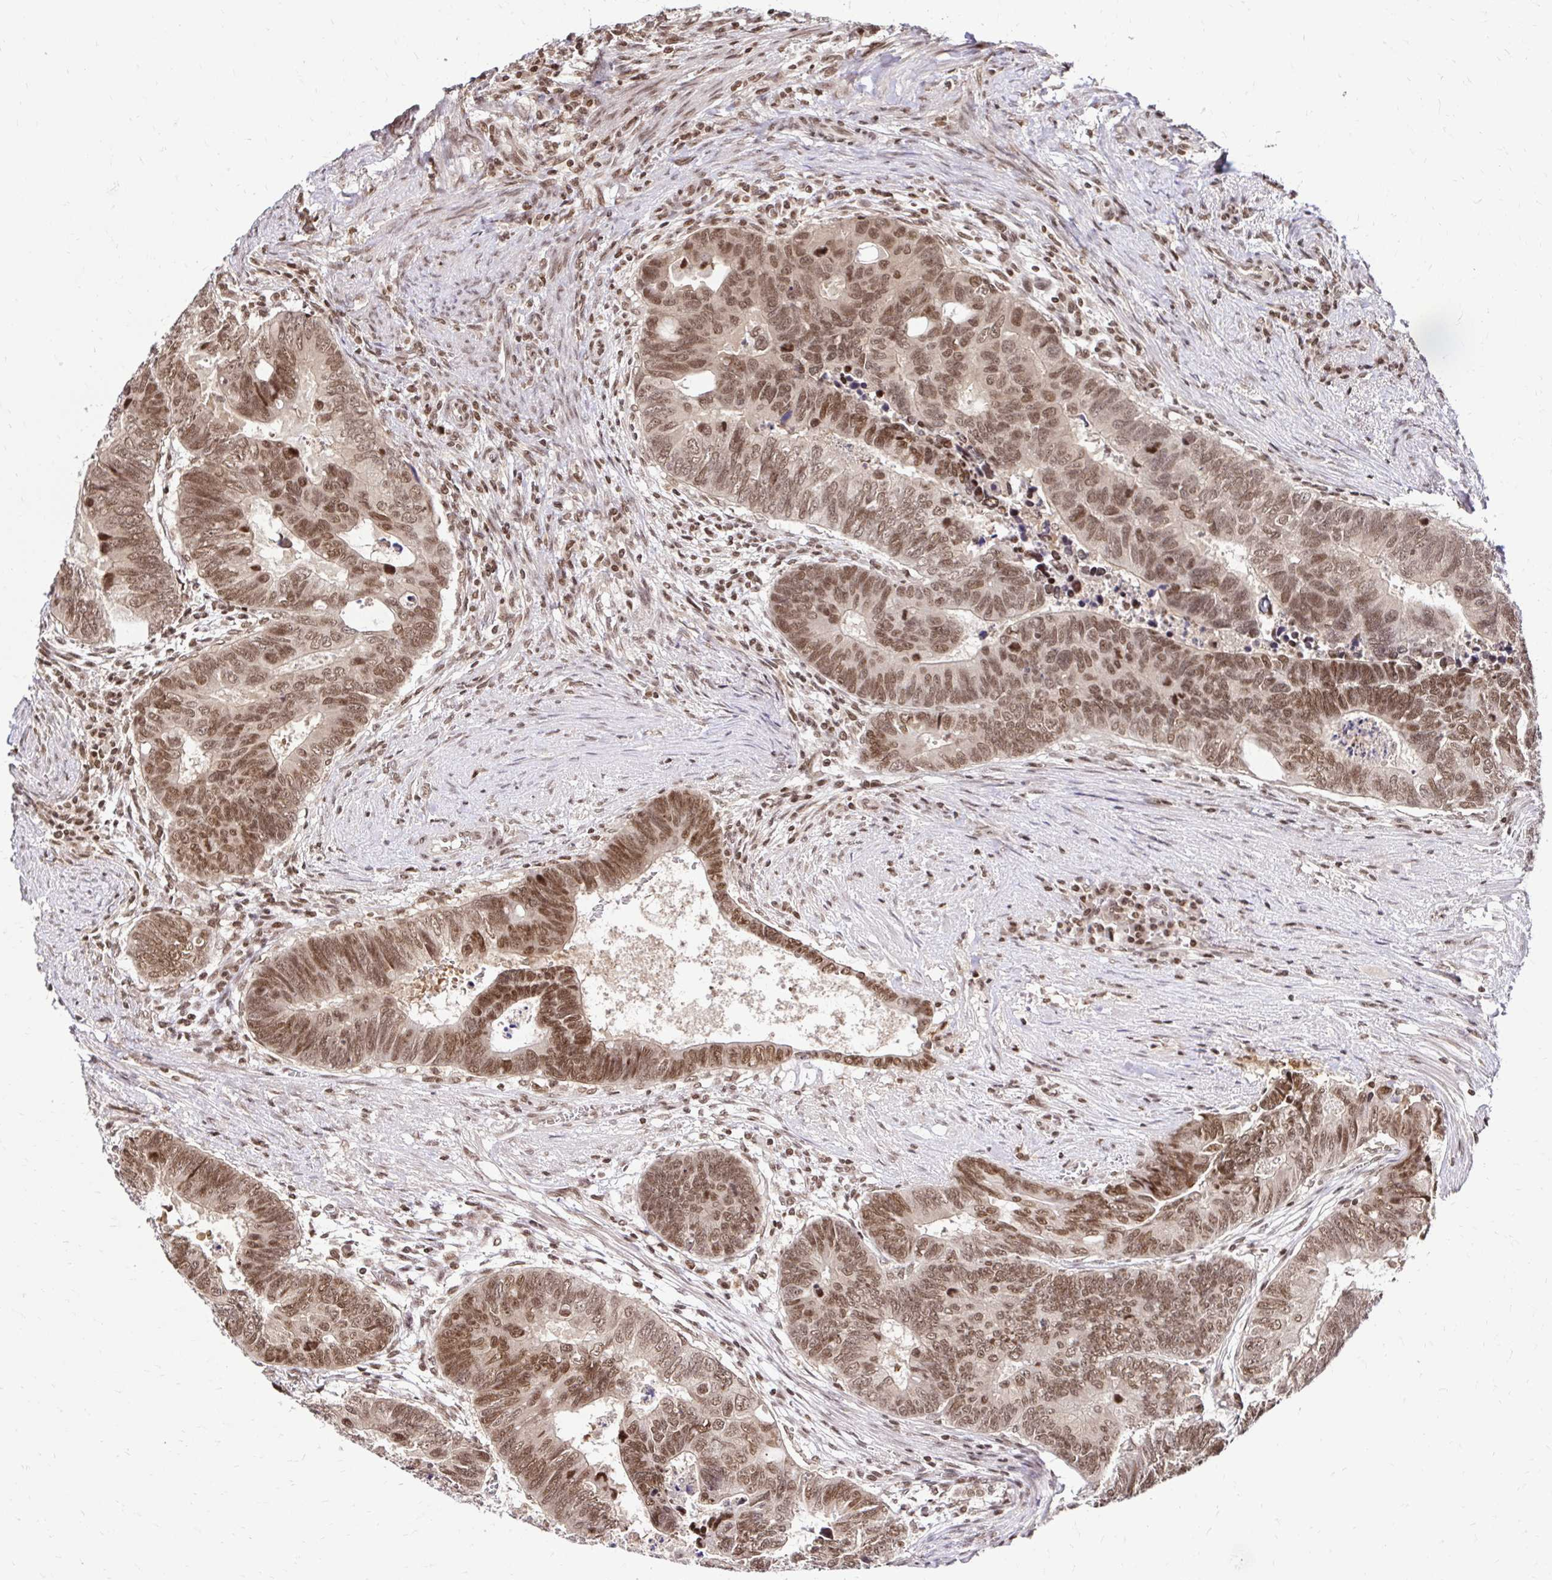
{"staining": {"intensity": "moderate", "quantity": ">75%", "location": "nuclear"}, "tissue": "colorectal cancer", "cell_type": "Tumor cells", "image_type": "cancer", "snomed": [{"axis": "morphology", "description": "Adenocarcinoma, NOS"}, {"axis": "topography", "description": "Colon"}], "caption": "Immunohistochemistry (IHC) of colorectal cancer displays medium levels of moderate nuclear staining in about >75% of tumor cells.", "gene": "GLYR1", "patient": {"sex": "male", "age": 62}}